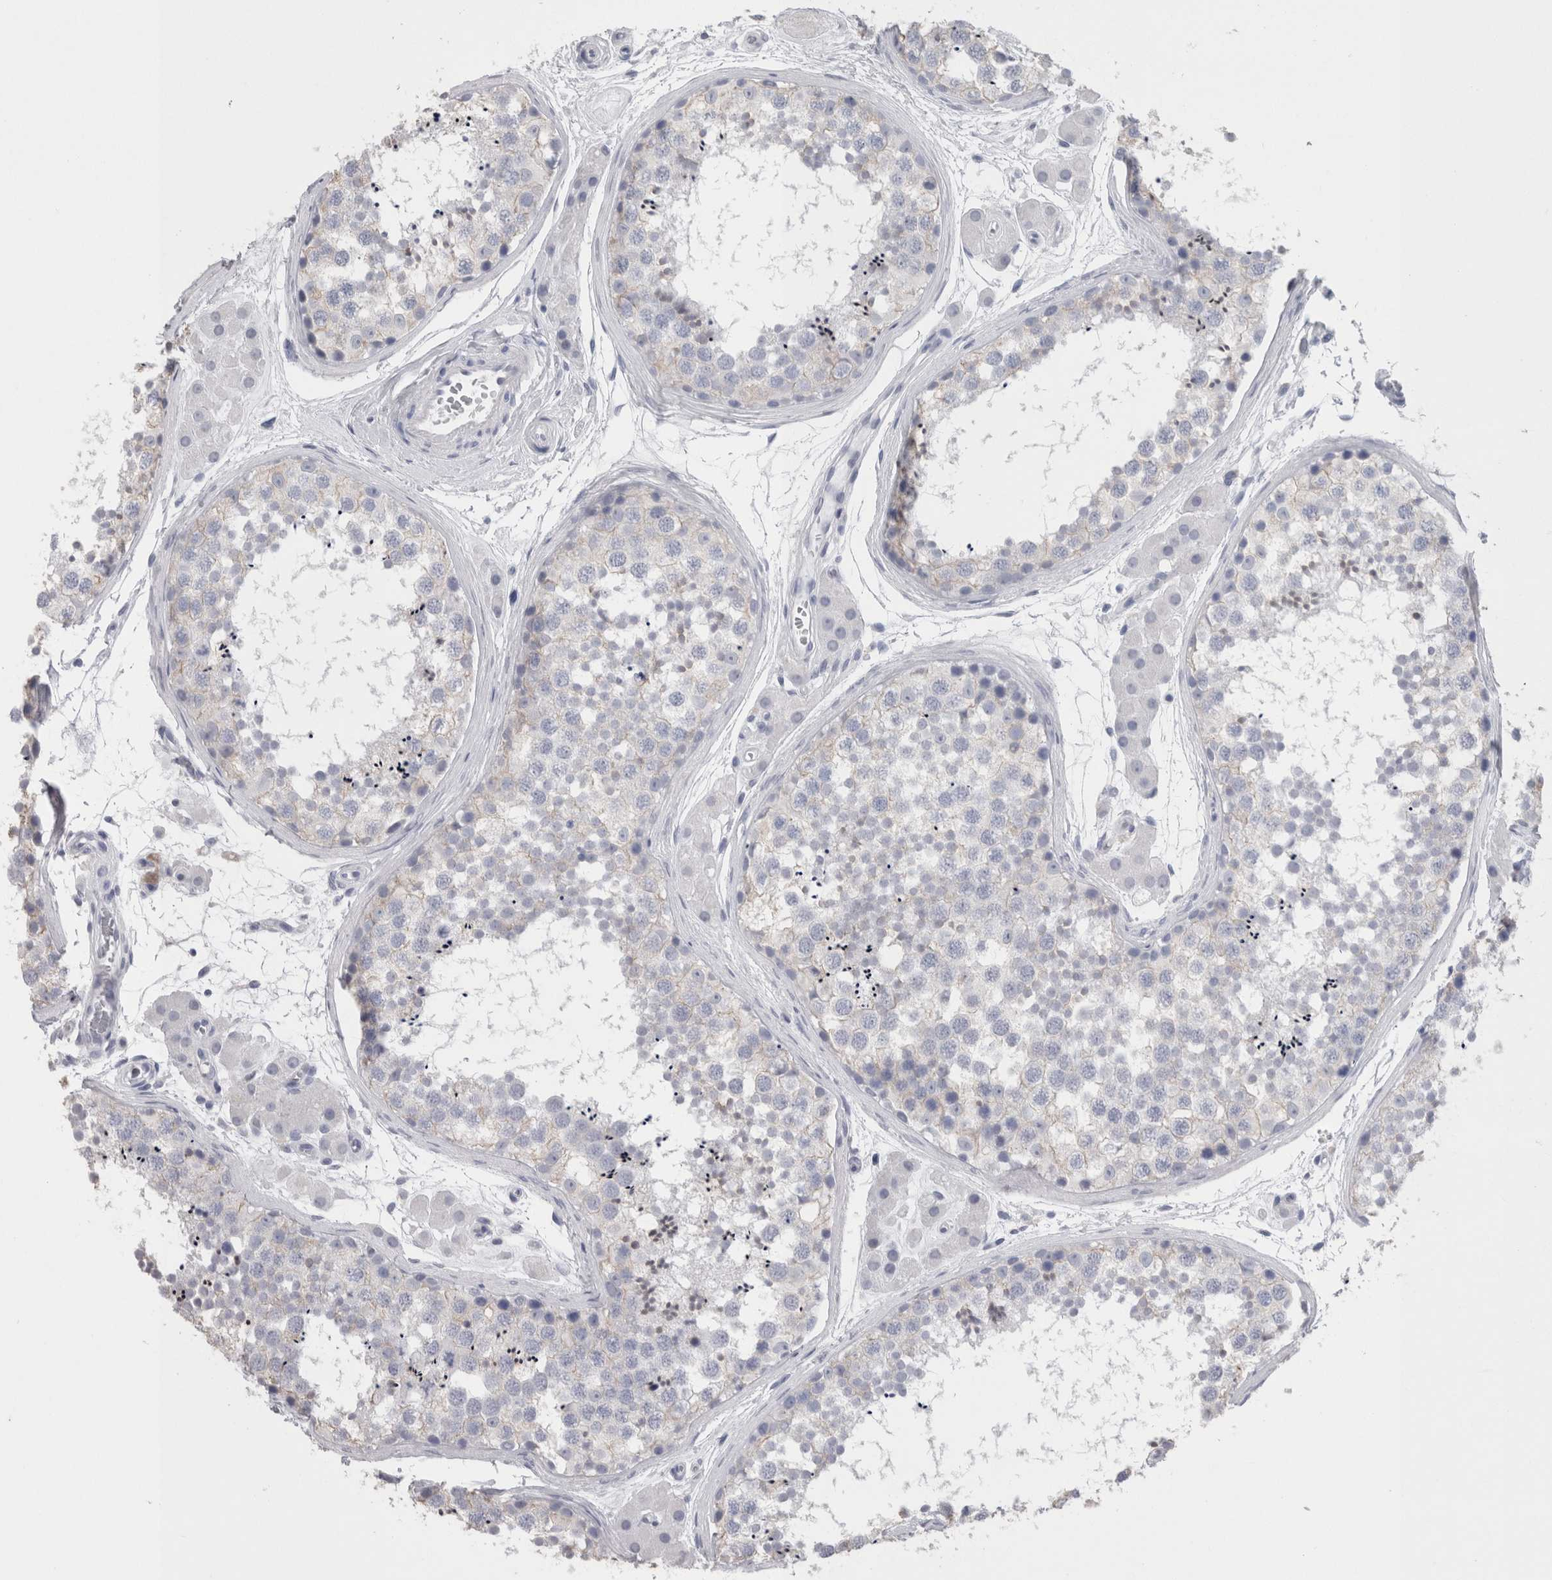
{"staining": {"intensity": "weak", "quantity": "<25%", "location": "cytoplasmic/membranous"}, "tissue": "testis", "cell_type": "Cells in seminiferous ducts", "image_type": "normal", "snomed": [{"axis": "morphology", "description": "Normal tissue, NOS"}, {"axis": "topography", "description": "Testis"}], "caption": "This is a histopathology image of IHC staining of benign testis, which shows no positivity in cells in seminiferous ducts.", "gene": "CA8", "patient": {"sex": "male", "age": 56}}